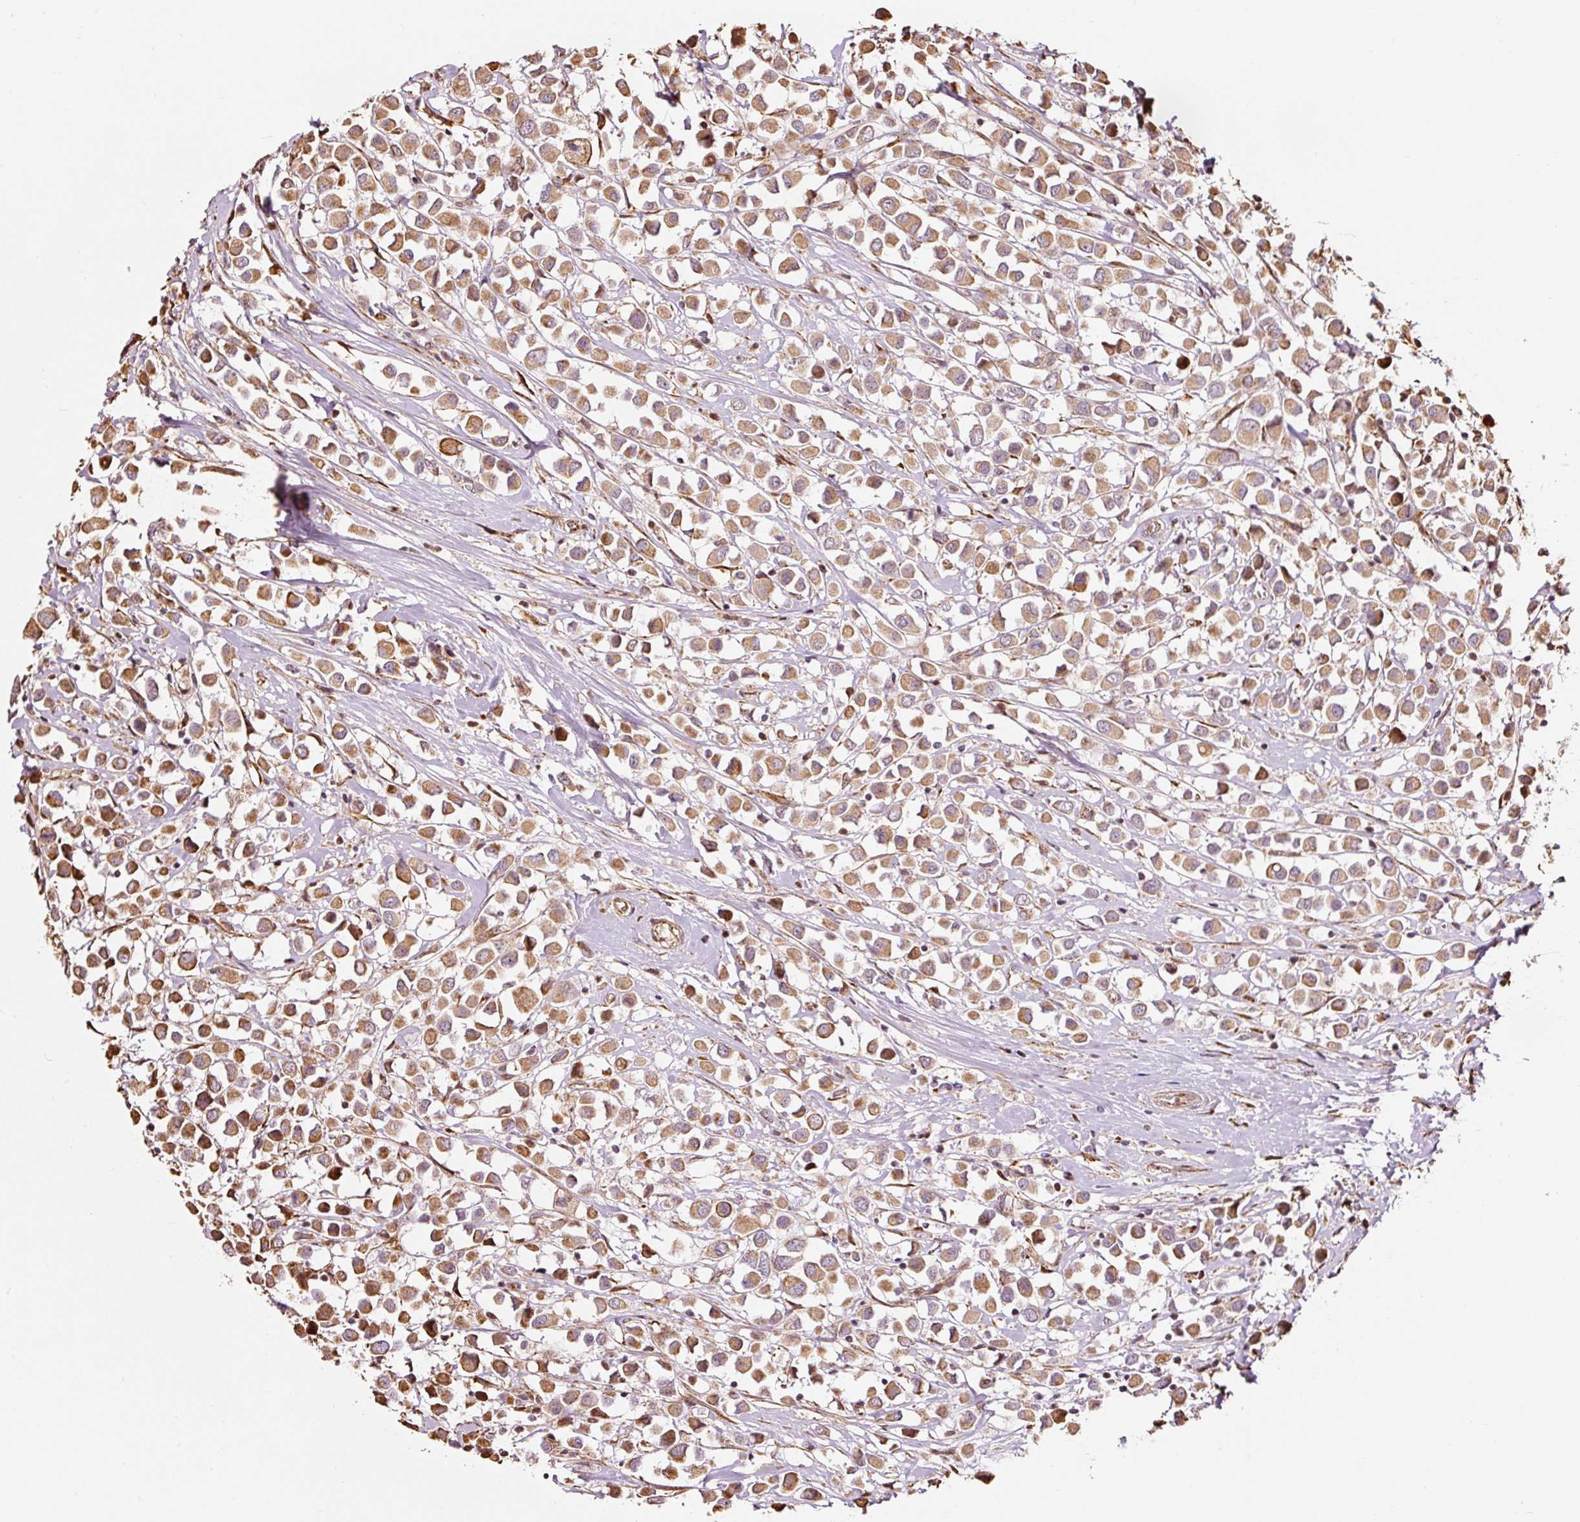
{"staining": {"intensity": "moderate", "quantity": ">75%", "location": "cytoplasmic/membranous"}, "tissue": "breast cancer", "cell_type": "Tumor cells", "image_type": "cancer", "snomed": [{"axis": "morphology", "description": "Duct carcinoma"}, {"axis": "topography", "description": "Breast"}], "caption": "A brown stain labels moderate cytoplasmic/membranous positivity of a protein in human intraductal carcinoma (breast) tumor cells. (DAB = brown stain, brightfield microscopy at high magnification).", "gene": "ETF1", "patient": {"sex": "female", "age": 61}}